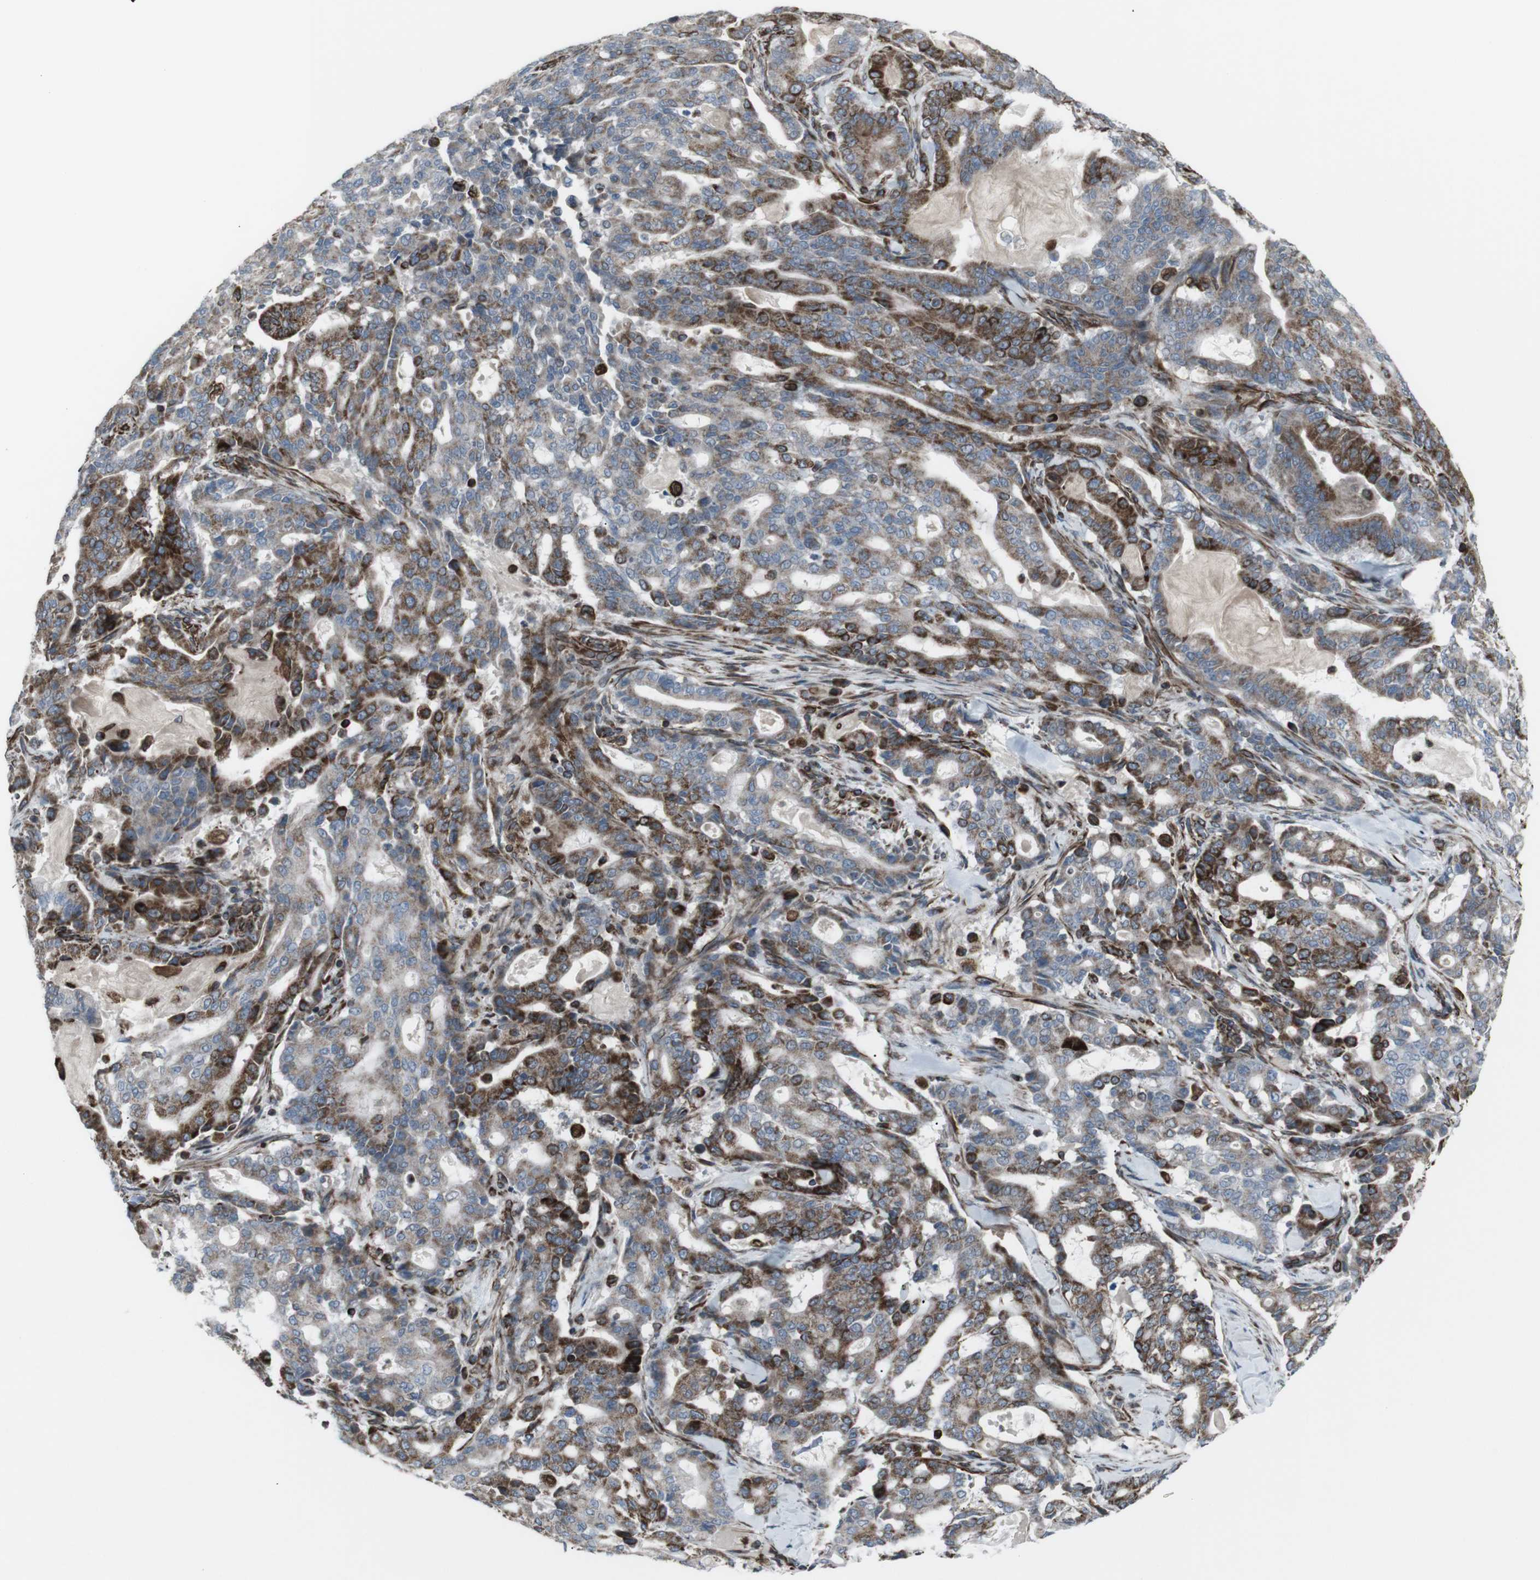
{"staining": {"intensity": "strong", "quantity": ">75%", "location": "cytoplasmic/membranous"}, "tissue": "pancreatic cancer", "cell_type": "Tumor cells", "image_type": "cancer", "snomed": [{"axis": "morphology", "description": "Adenocarcinoma, NOS"}, {"axis": "topography", "description": "Pancreas"}], "caption": "About >75% of tumor cells in human pancreatic cancer (adenocarcinoma) reveal strong cytoplasmic/membranous protein positivity as visualized by brown immunohistochemical staining.", "gene": "TMEM141", "patient": {"sex": "male", "age": 63}}